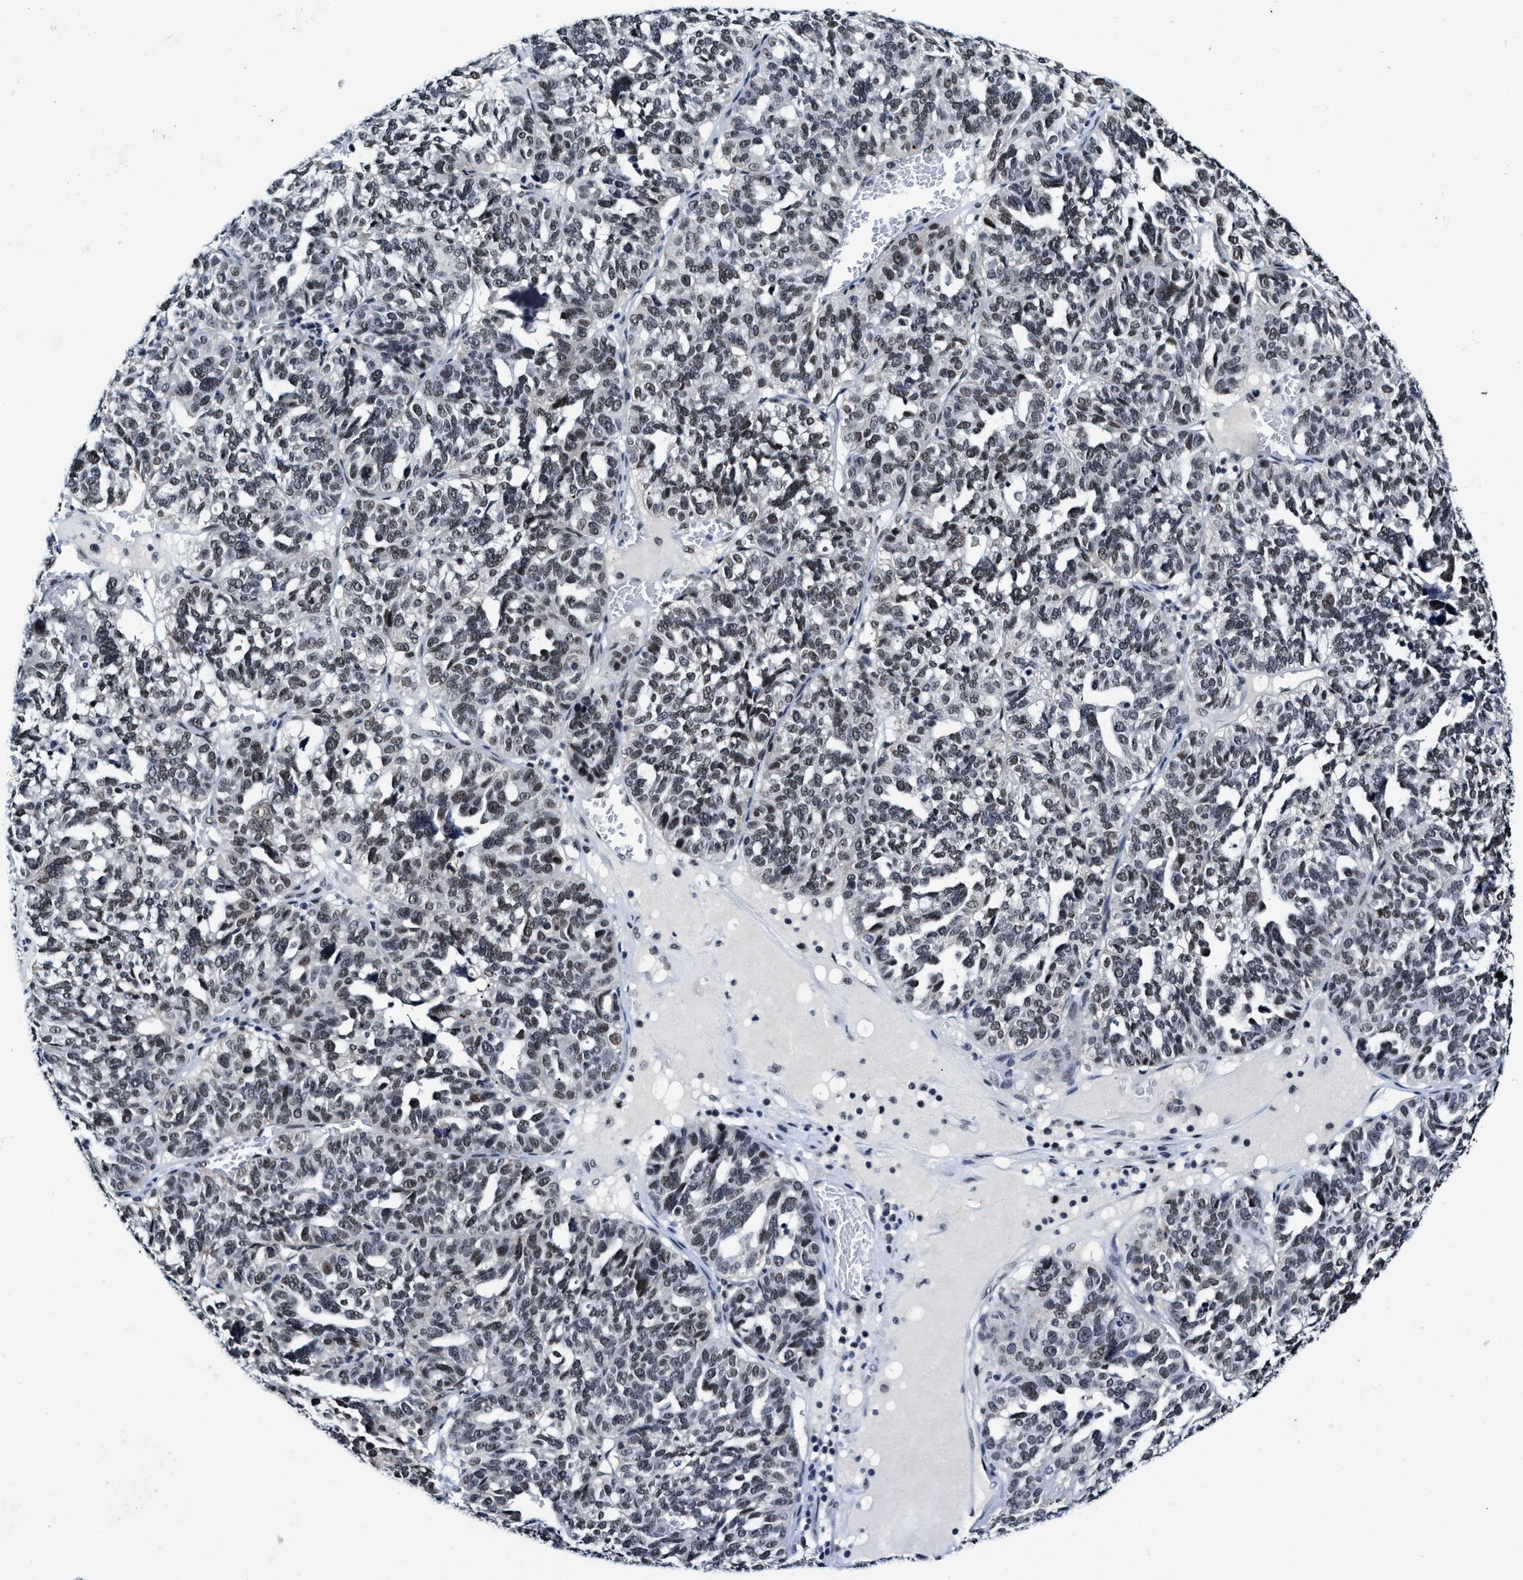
{"staining": {"intensity": "moderate", "quantity": ">75%", "location": "nuclear"}, "tissue": "ovarian cancer", "cell_type": "Tumor cells", "image_type": "cancer", "snomed": [{"axis": "morphology", "description": "Cystadenocarcinoma, serous, NOS"}, {"axis": "topography", "description": "Ovary"}], "caption": "This is an image of IHC staining of ovarian serous cystadenocarcinoma, which shows moderate expression in the nuclear of tumor cells.", "gene": "INIP", "patient": {"sex": "female", "age": 59}}